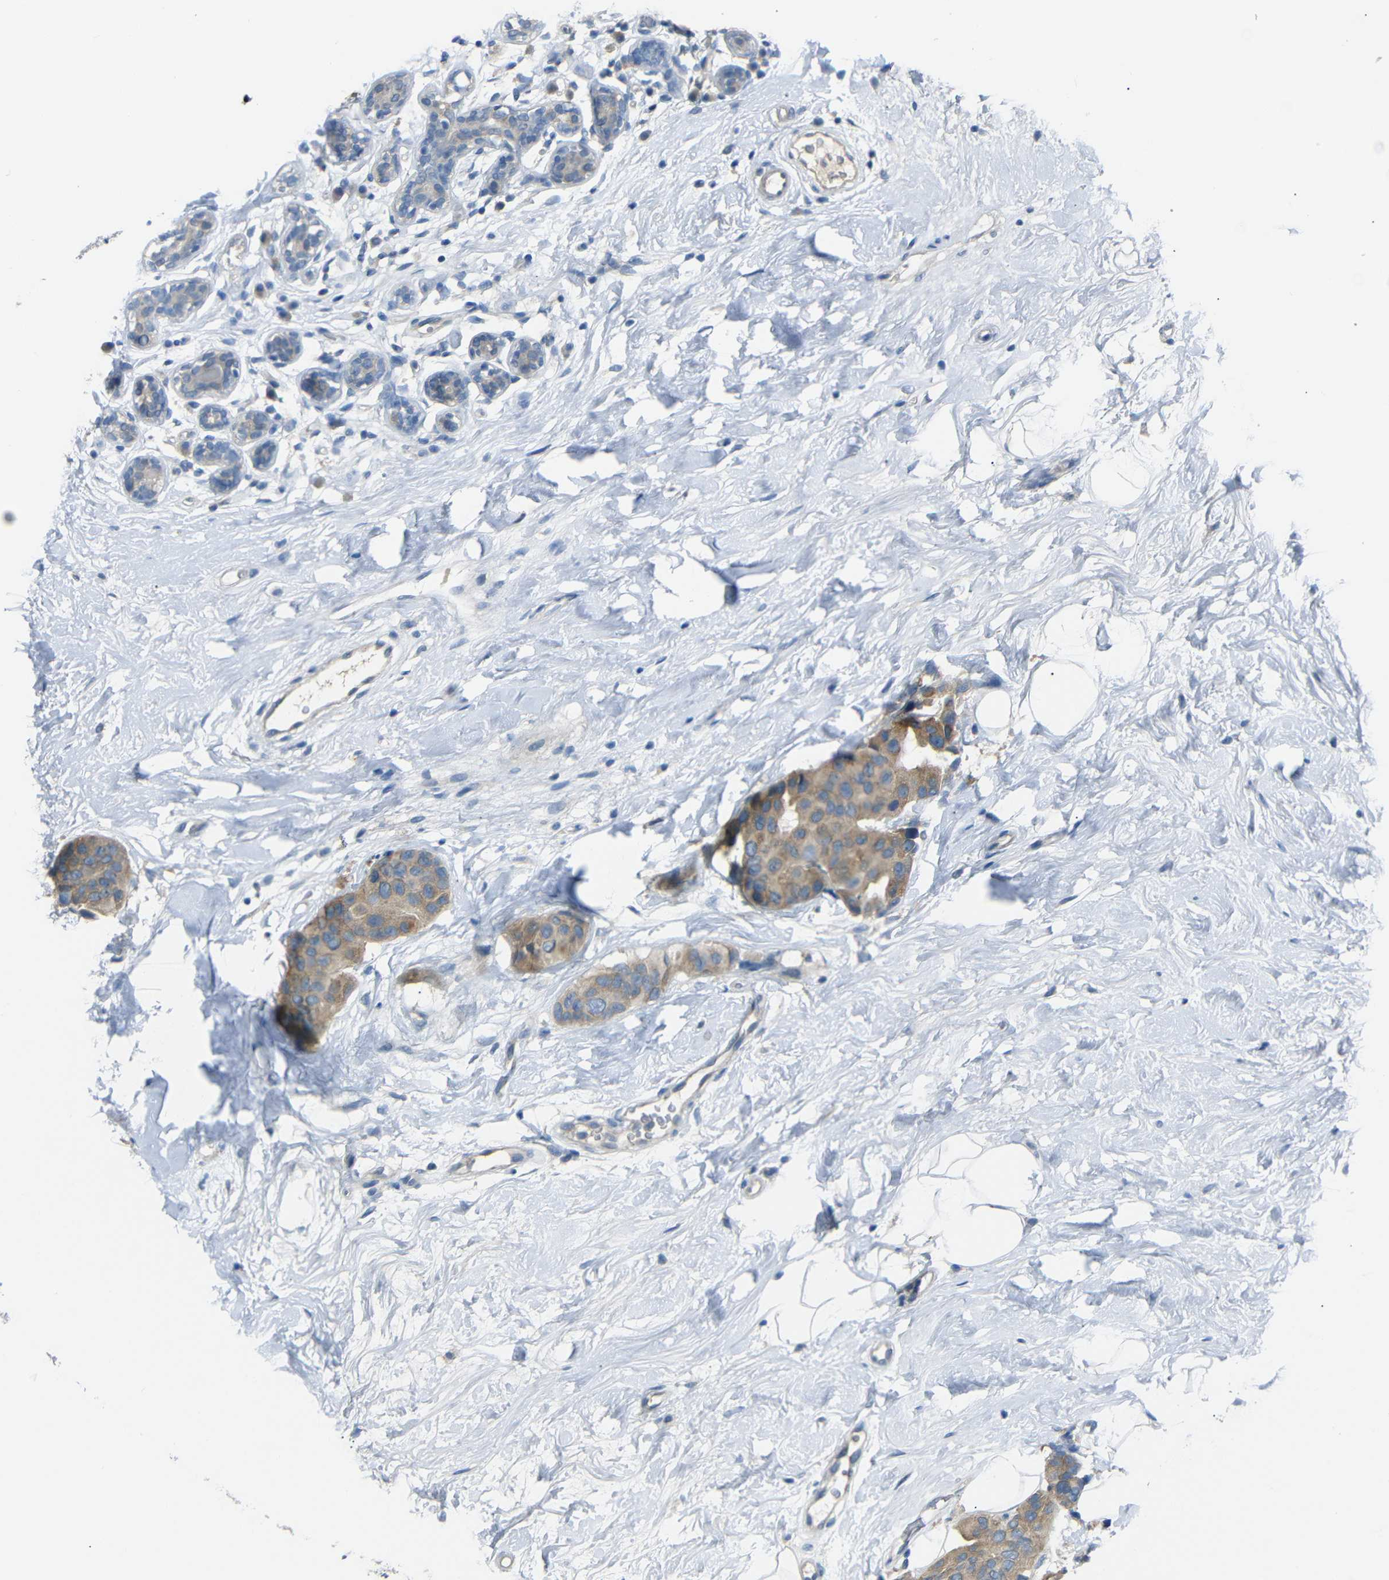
{"staining": {"intensity": "moderate", "quantity": ">75%", "location": "cytoplasmic/membranous"}, "tissue": "breast cancer", "cell_type": "Tumor cells", "image_type": "cancer", "snomed": [{"axis": "morphology", "description": "Normal tissue, NOS"}, {"axis": "morphology", "description": "Duct carcinoma"}, {"axis": "topography", "description": "Breast"}], "caption": "Approximately >75% of tumor cells in human breast cancer (intraductal carcinoma) show moderate cytoplasmic/membranous protein positivity as visualized by brown immunohistochemical staining.", "gene": "C6orf89", "patient": {"sex": "female", "age": 39}}